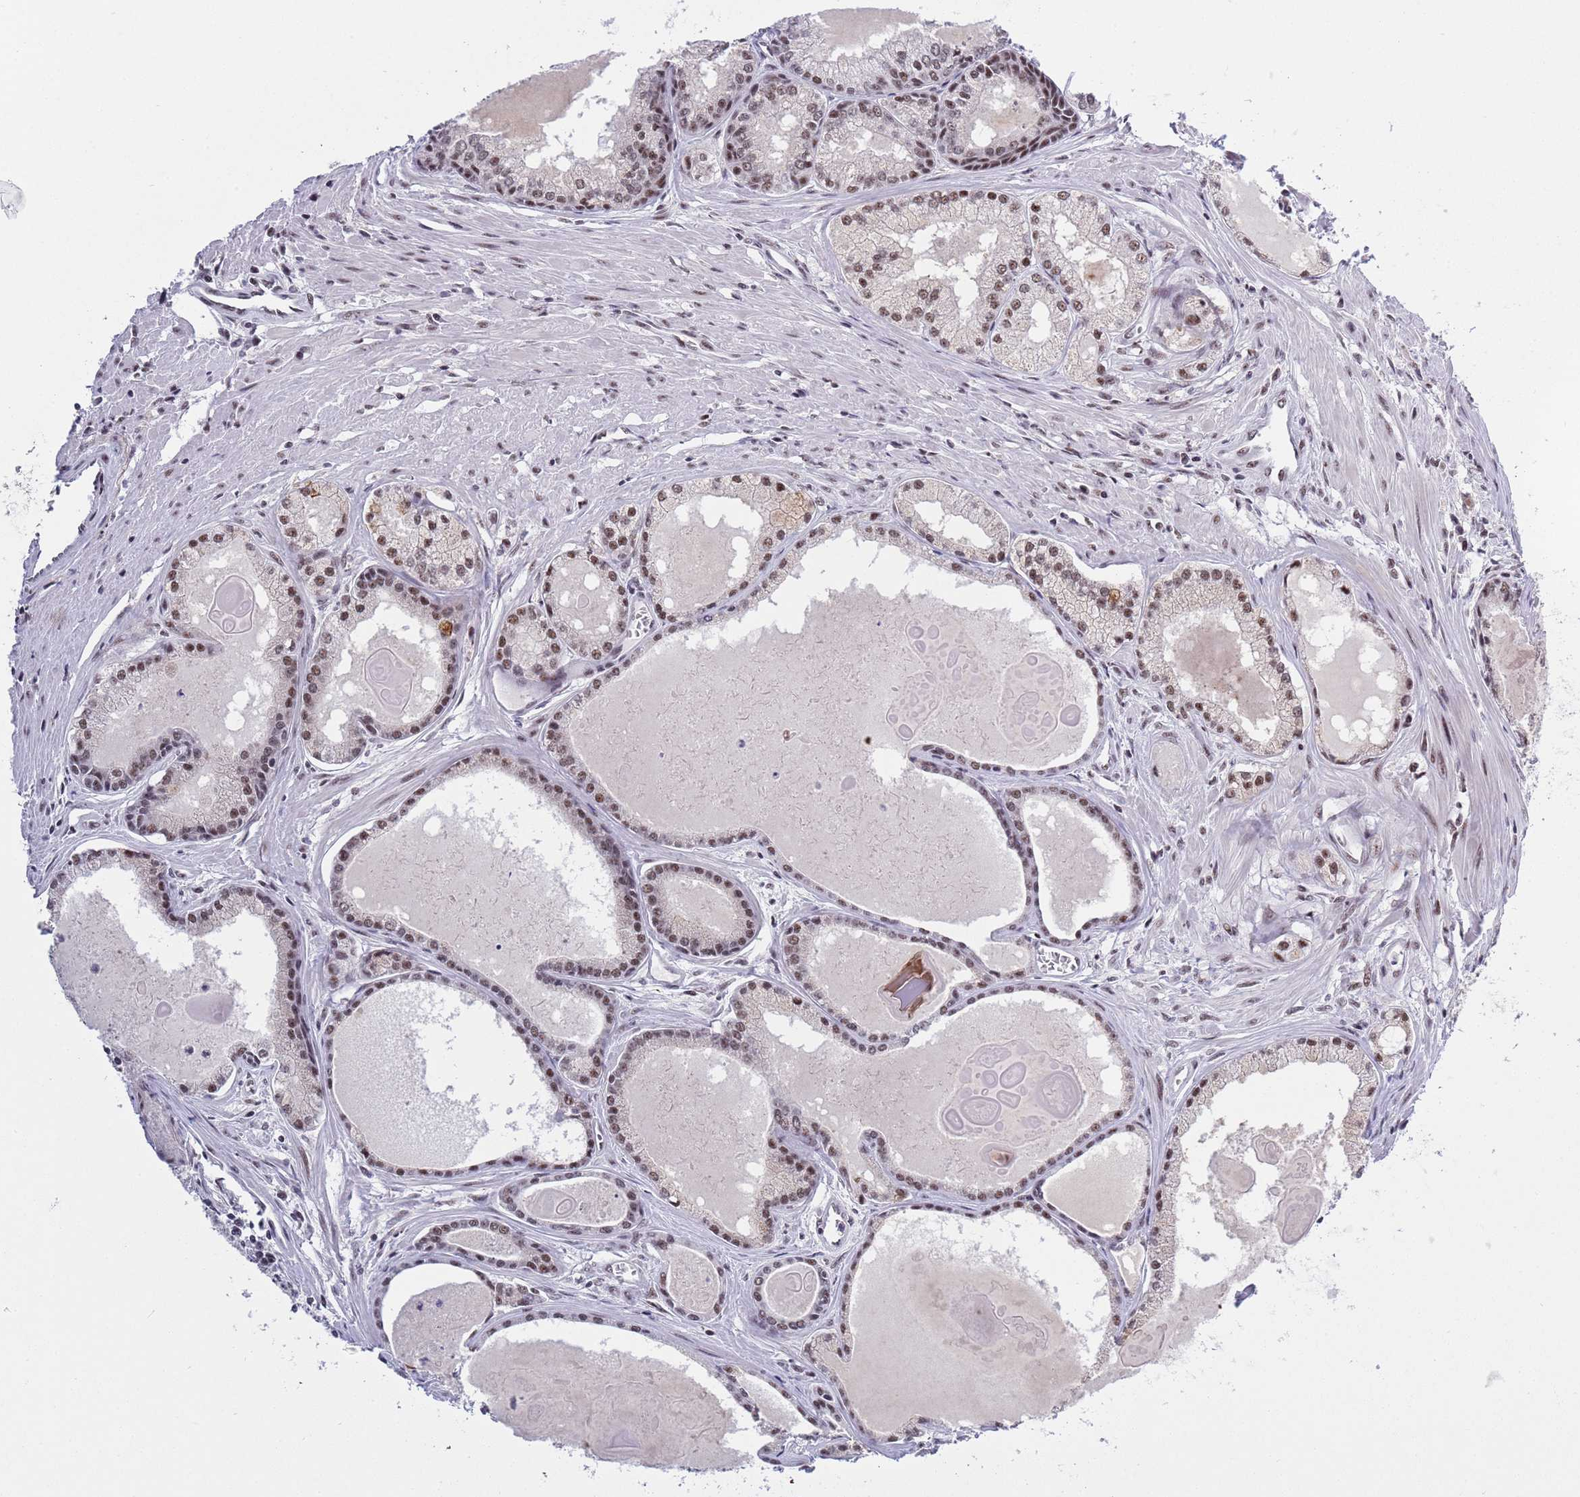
{"staining": {"intensity": "strong", "quantity": ">75%", "location": "nuclear"}, "tissue": "prostate cancer", "cell_type": "Tumor cells", "image_type": "cancer", "snomed": [{"axis": "morphology", "description": "Adenocarcinoma, High grade"}, {"axis": "topography", "description": "Prostate"}], "caption": "This histopathology image demonstrates immunohistochemistry staining of prostate cancer, with high strong nuclear expression in approximately >75% of tumor cells.", "gene": "THOC2", "patient": {"sex": "male", "age": 68}}